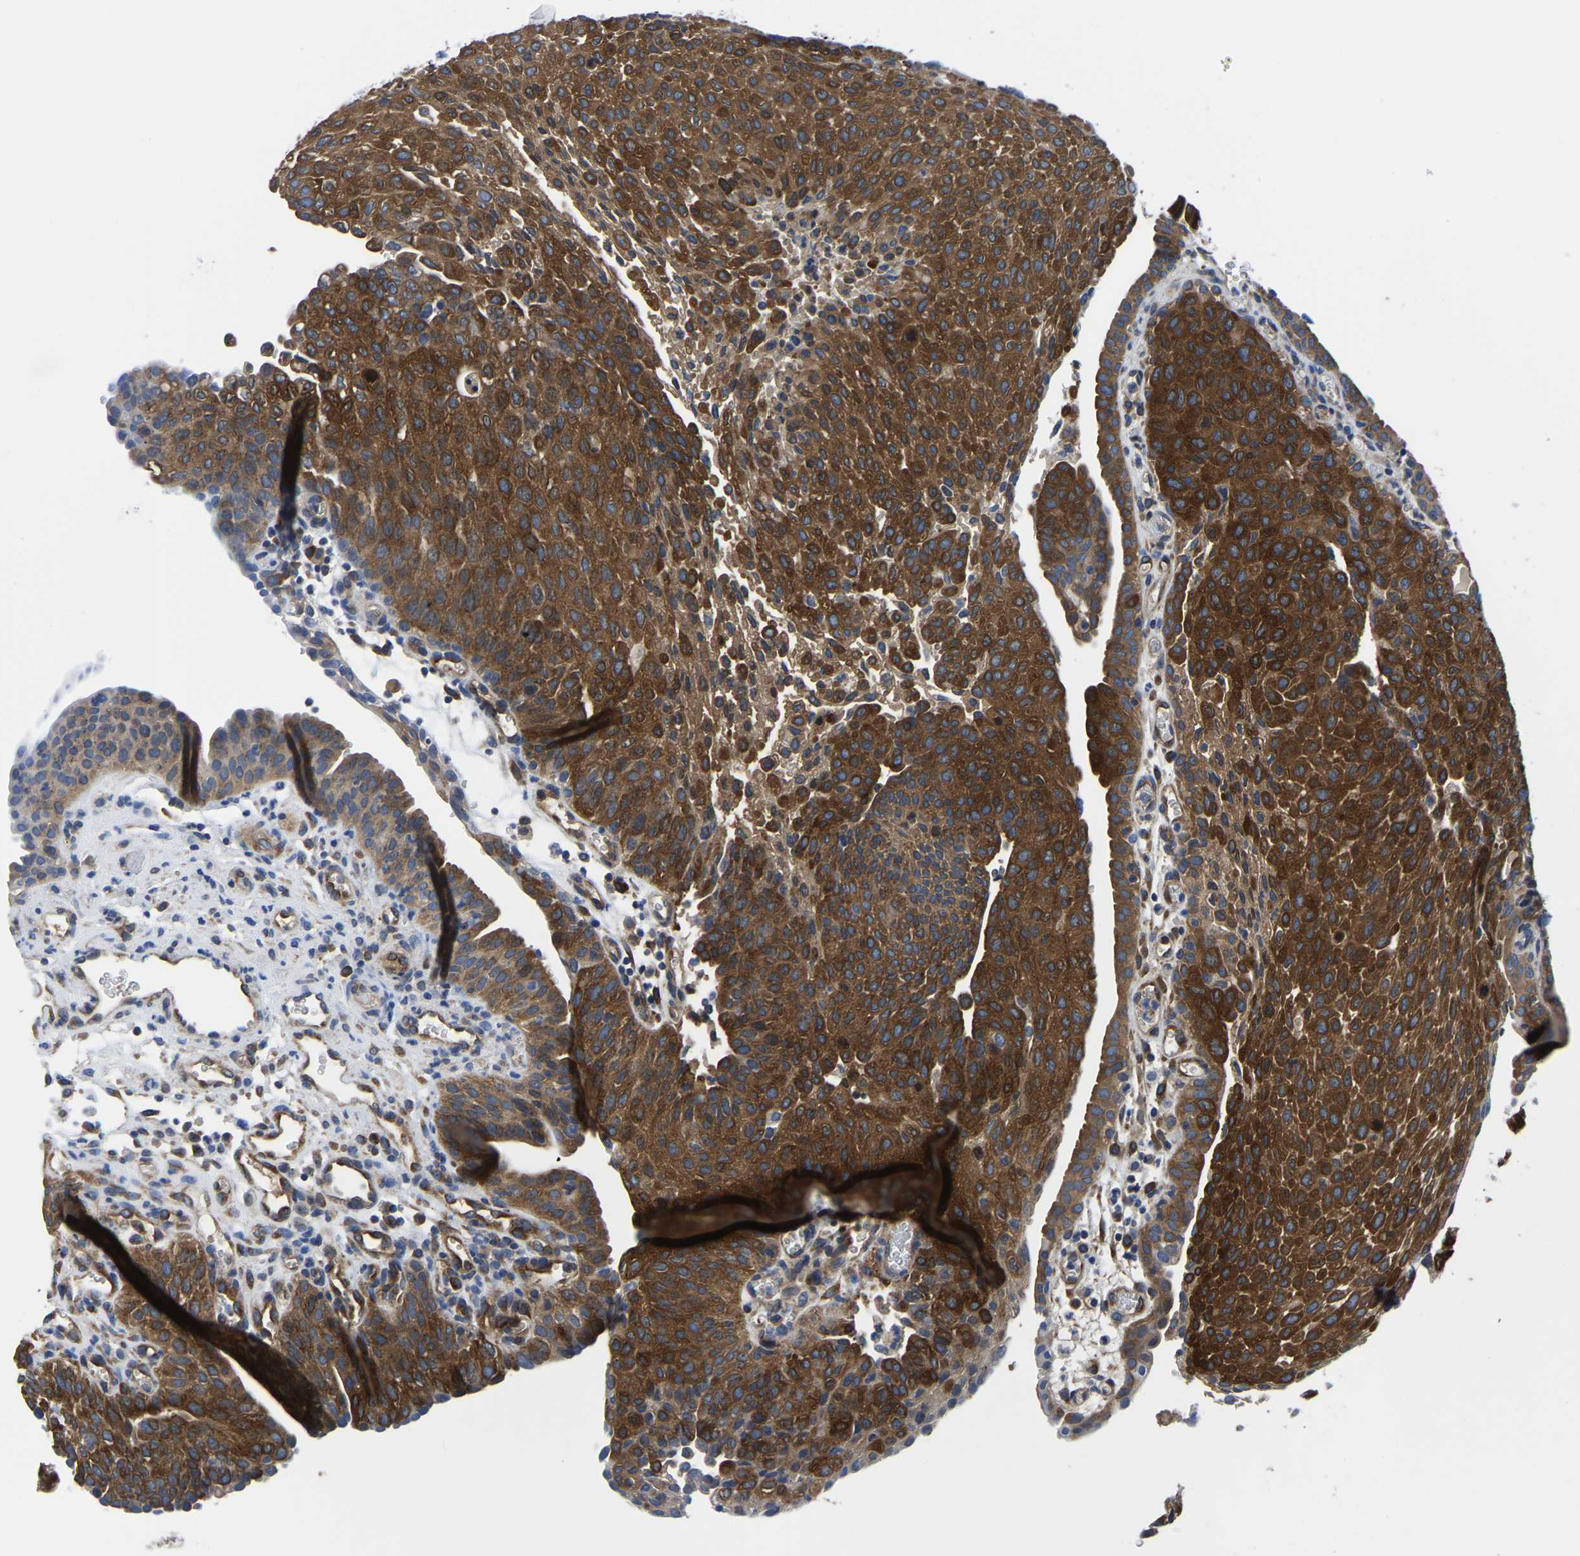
{"staining": {"intensity": "strong", "quantity": ">75%", "location": "cytoplasmic/membranous"}, "tissue": "urothelial cancer", "cell_type": "Tumor cells", "image_type": "cancer", "snomed": [{"axis": "morphology", "description": "Urothelial carcinoma, Low grade"}, {"axis": "morphology", "description": "Urothelial carcinoma, High grade"}, {"axis": "topography", "description": "Urinary bladder"}], "caption": "Tumor cells reveal strong cytoplasmic/membranous positivity in approximately >75% of cells in urothelial cancer.", "gene": "TFG", "patient": {"sex": "male", "age": 35}}